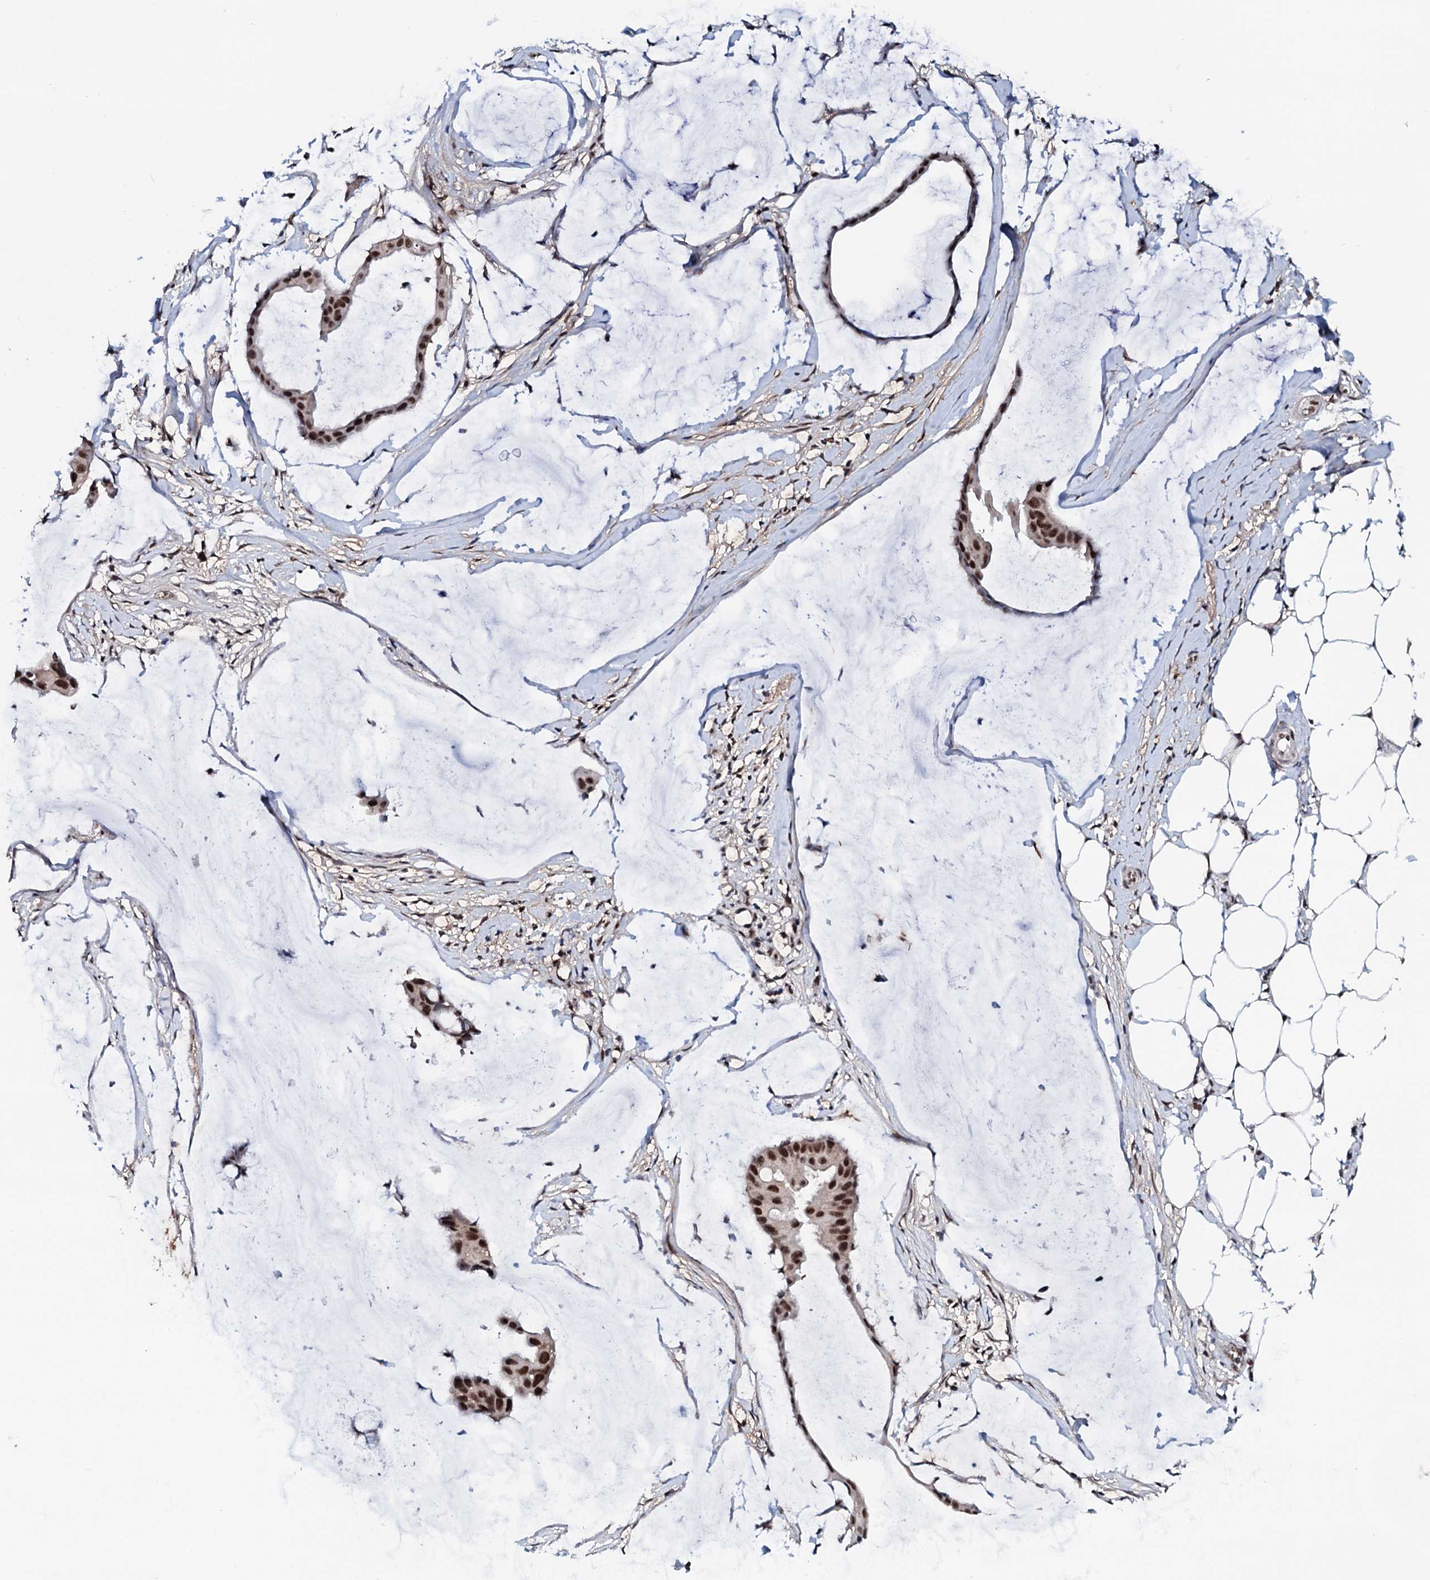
{"staining": {"intensity": "strong", "quantity": ">75%", "location": "nuclear"}, "tissue": "ovarian cancer", "cell_type": "Tumor cells", "image_type": "cancer", "snomed": [{"axis": "morphology", "description": "Cystadenocarcinoma, mucinous, NOS"}, {"axis": "topography", "description": "Ovary"}], "caption": "Mucinous cystadenocarcinoma (ovarian) tissue demonstrates strong nuclear positivity in about >75% of tumor cells, visualized by immunohistochemistry.", "gene": "PRPF18", "patient": {"sex": "female", "age": 73}}